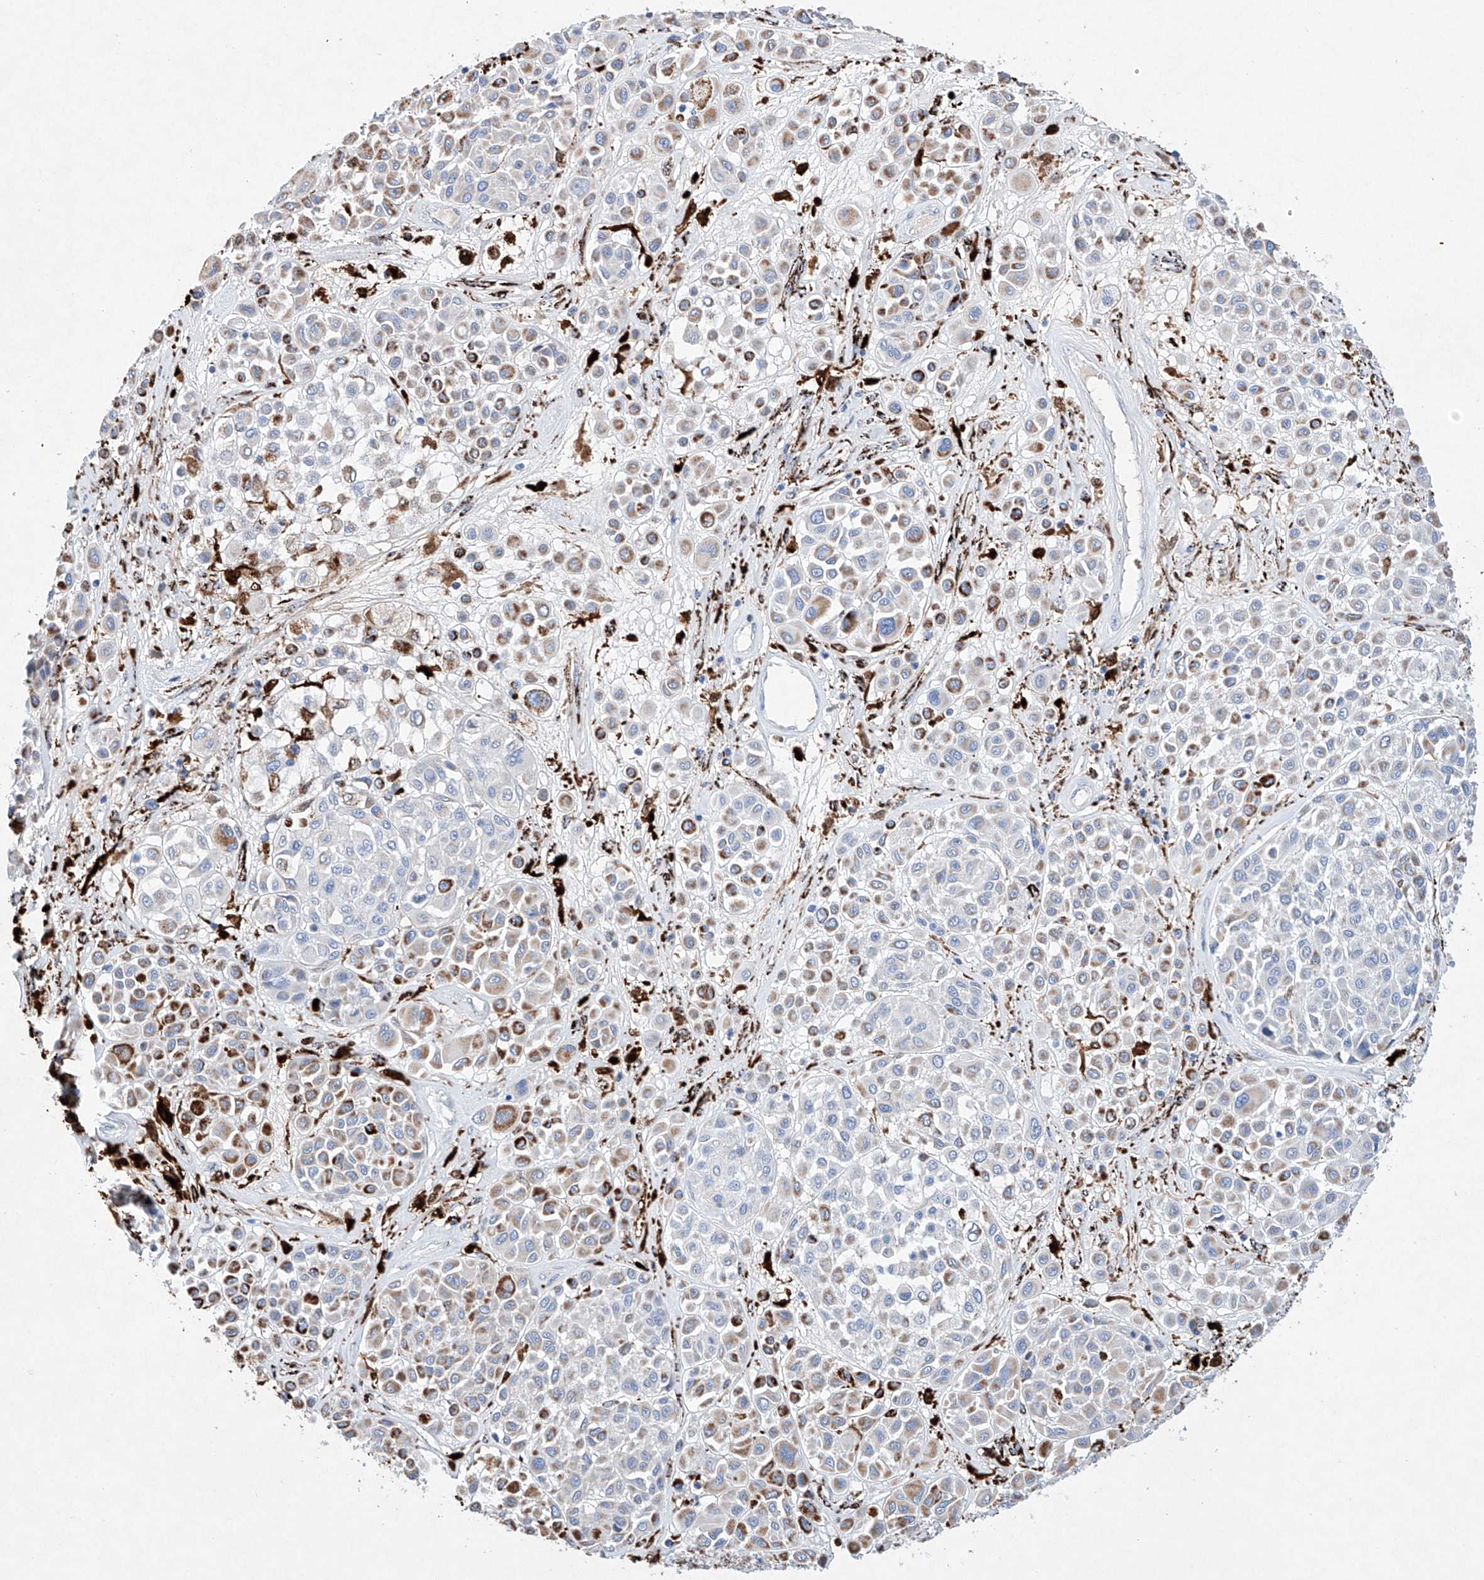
{"staining": {"intensity": "moderate", "quantity": "<25%", "location": "cytoplasmic/membranous"}, "tissue": "melanoma", "cell_type": "Tumor cells", "image_type": "cancer", "snomed": [{"axis": "morphology", "description": "Malignant melanoma, Metastatic site"}, {"axis": "topography", "description": "Soft tissue"}], "caption": "Protein staining shows moderate cytoplasmic/membranous expression in about <25% of tumor cells in malignant melanoma (metastatic site).", "gene": "NRROS", "patient": {"sex": "male", "age": 41}}